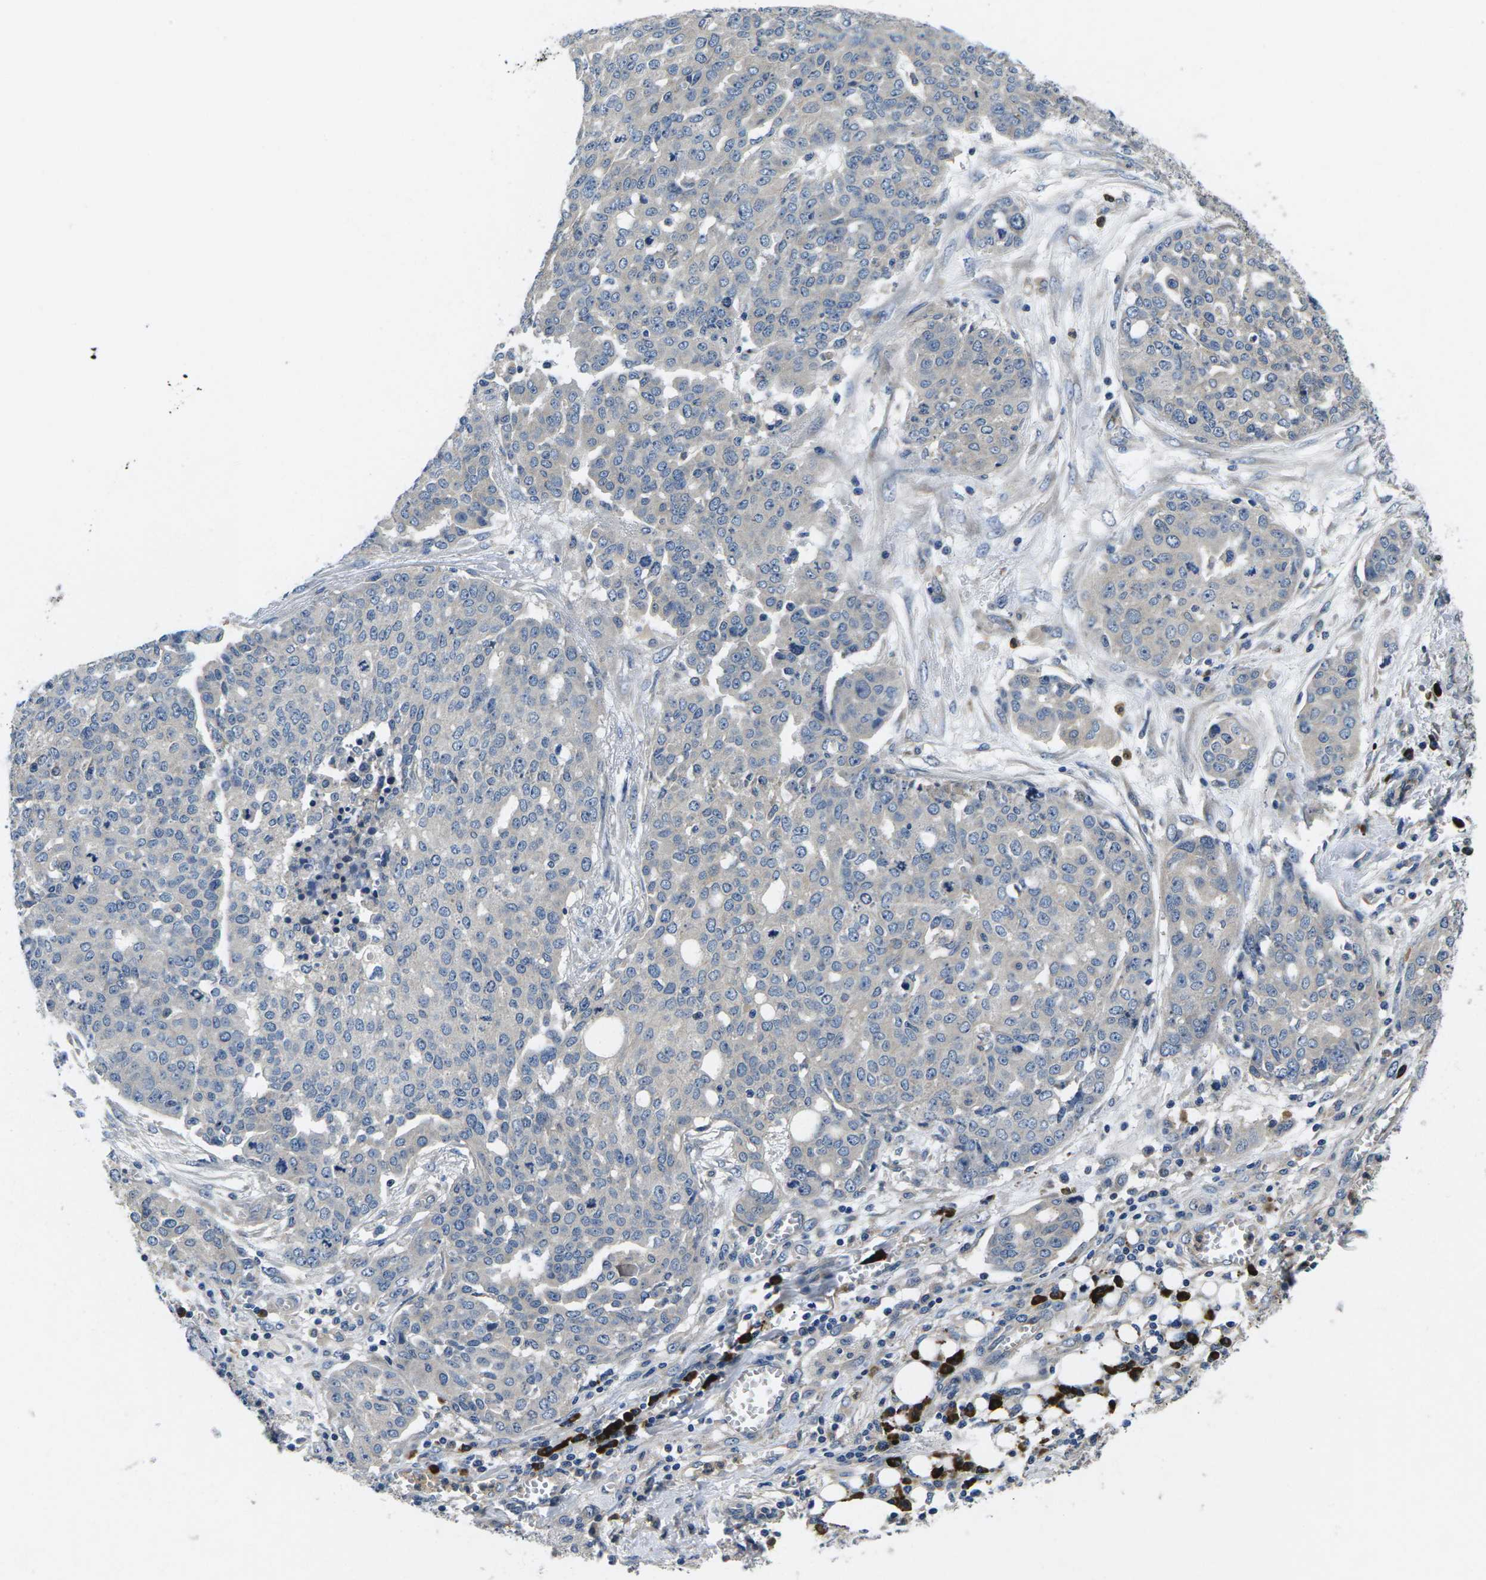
{"staining": {"intensity": "negative", "quantity": "none", "location": "none"}, "tissue": "ovarian cancer", "cell_type": "Tumor cells", "image_type": "cancer", "snomed": [{"axis": "morphology", "description": "Cystadenocarcinoma, serous, NOS"}, {"axis": "topography", "description": "Soft tissue"}, {"axis": "topography", "description": "Ovary"}], "caption": "This photomicrograph is of serous cystadenocarcinoma (ovarian) stained with immunohistochemistry (IHC) to label a protein in brown with the nuclei are counter-stained blue. There is no staining in tumor cells.", "gene": "PLCE1", "patient": {"sex": "female", "age": 57}}